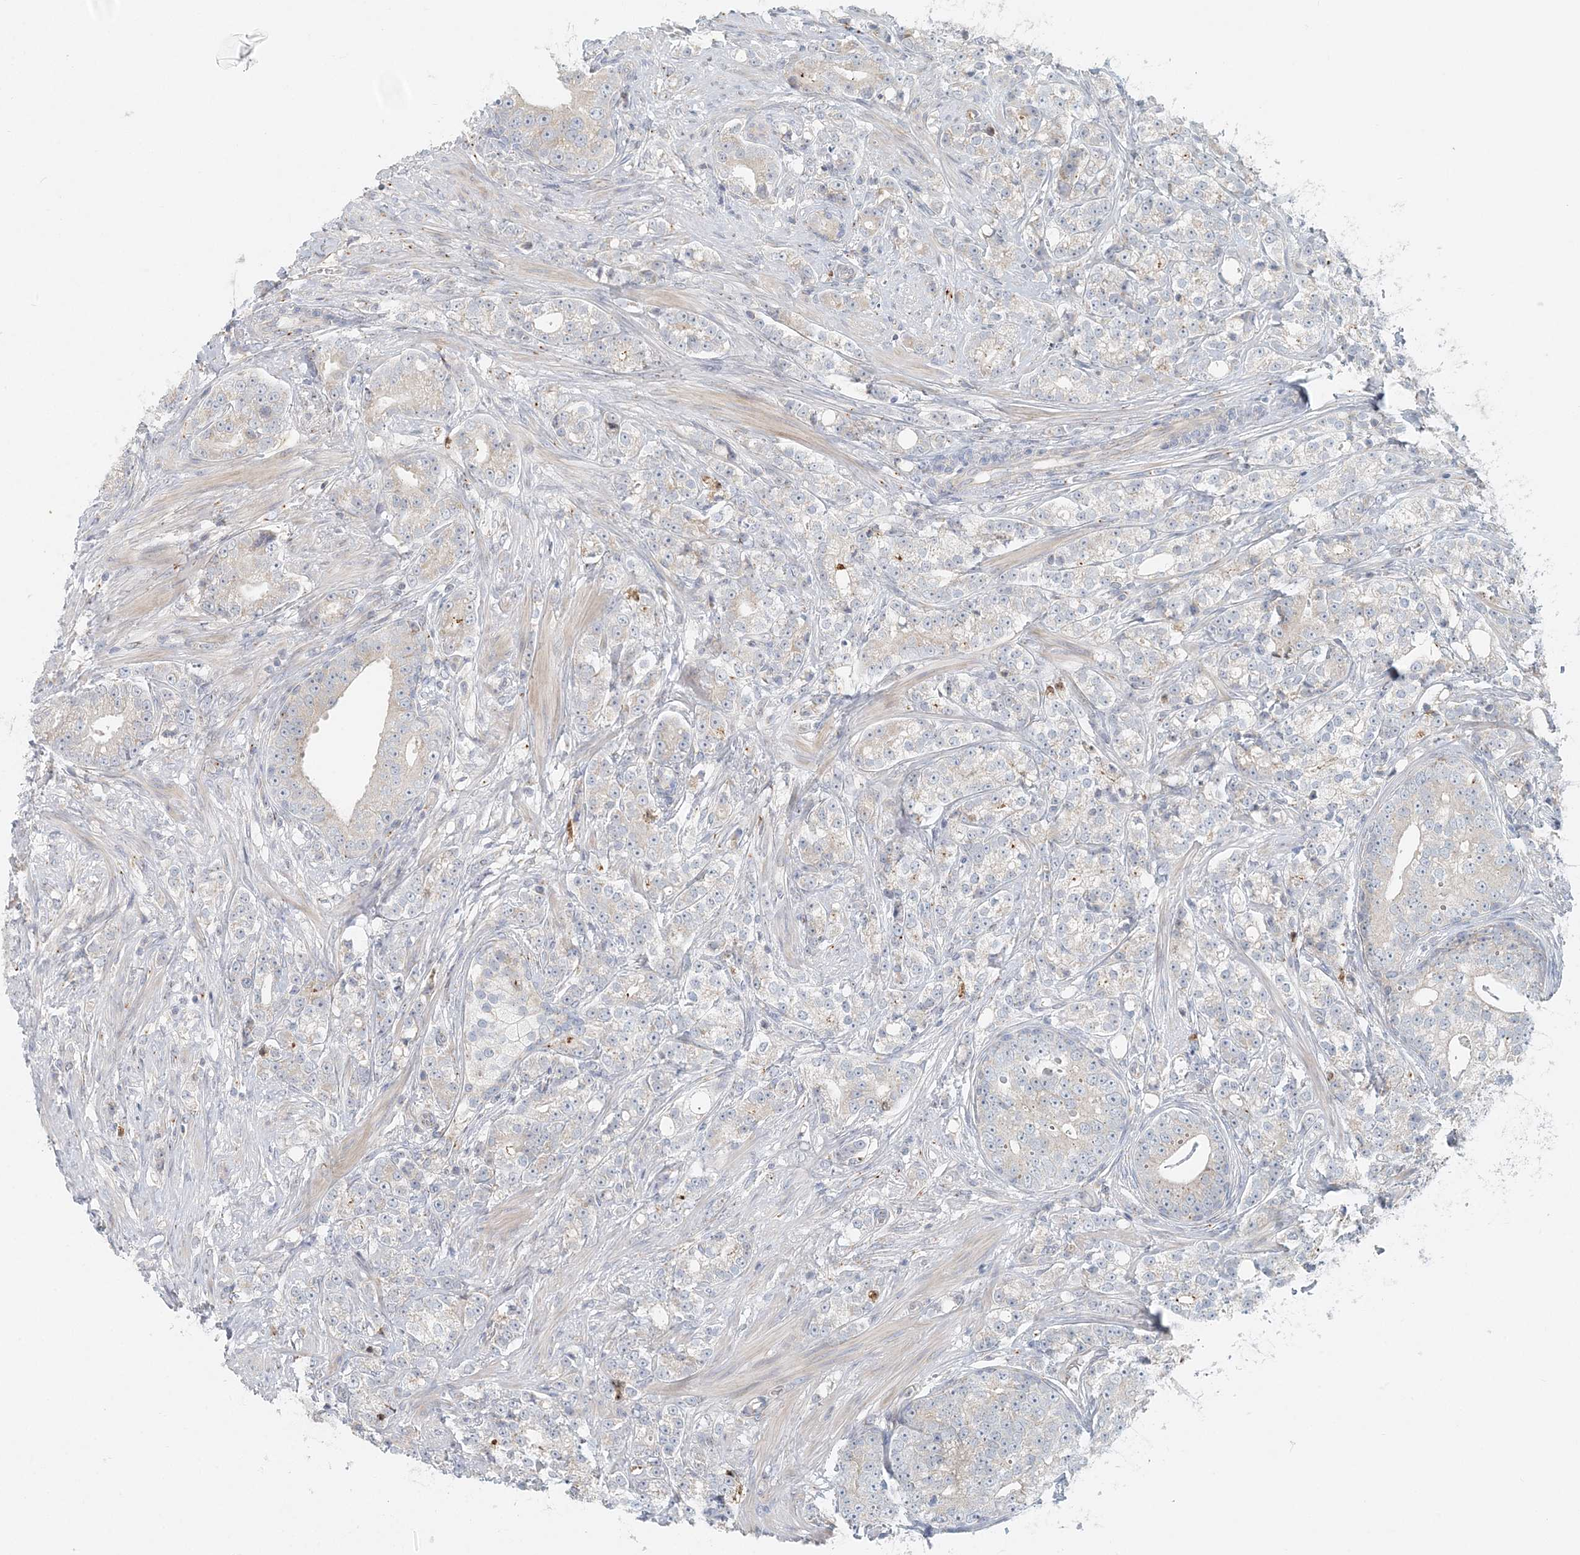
{"staining": {"intensity": "negative", "quantity": "none", "location": "none"}, "tissue": "prostate cancer", "cell_type": "Tumor cells", "image_type": "cancer", "snomed": [{"axis": "morphology", "description": "Adenocarcinoma, High grade"}, {"axis": "topography", "description": "Prostate"}], "caption": "Human prostate high-grade adenocarcinoma stained for a protein using IHC shows no positivity in tumor cells.", "gene": "NAA11", "patient": {"sex": "male", "age": 69}}